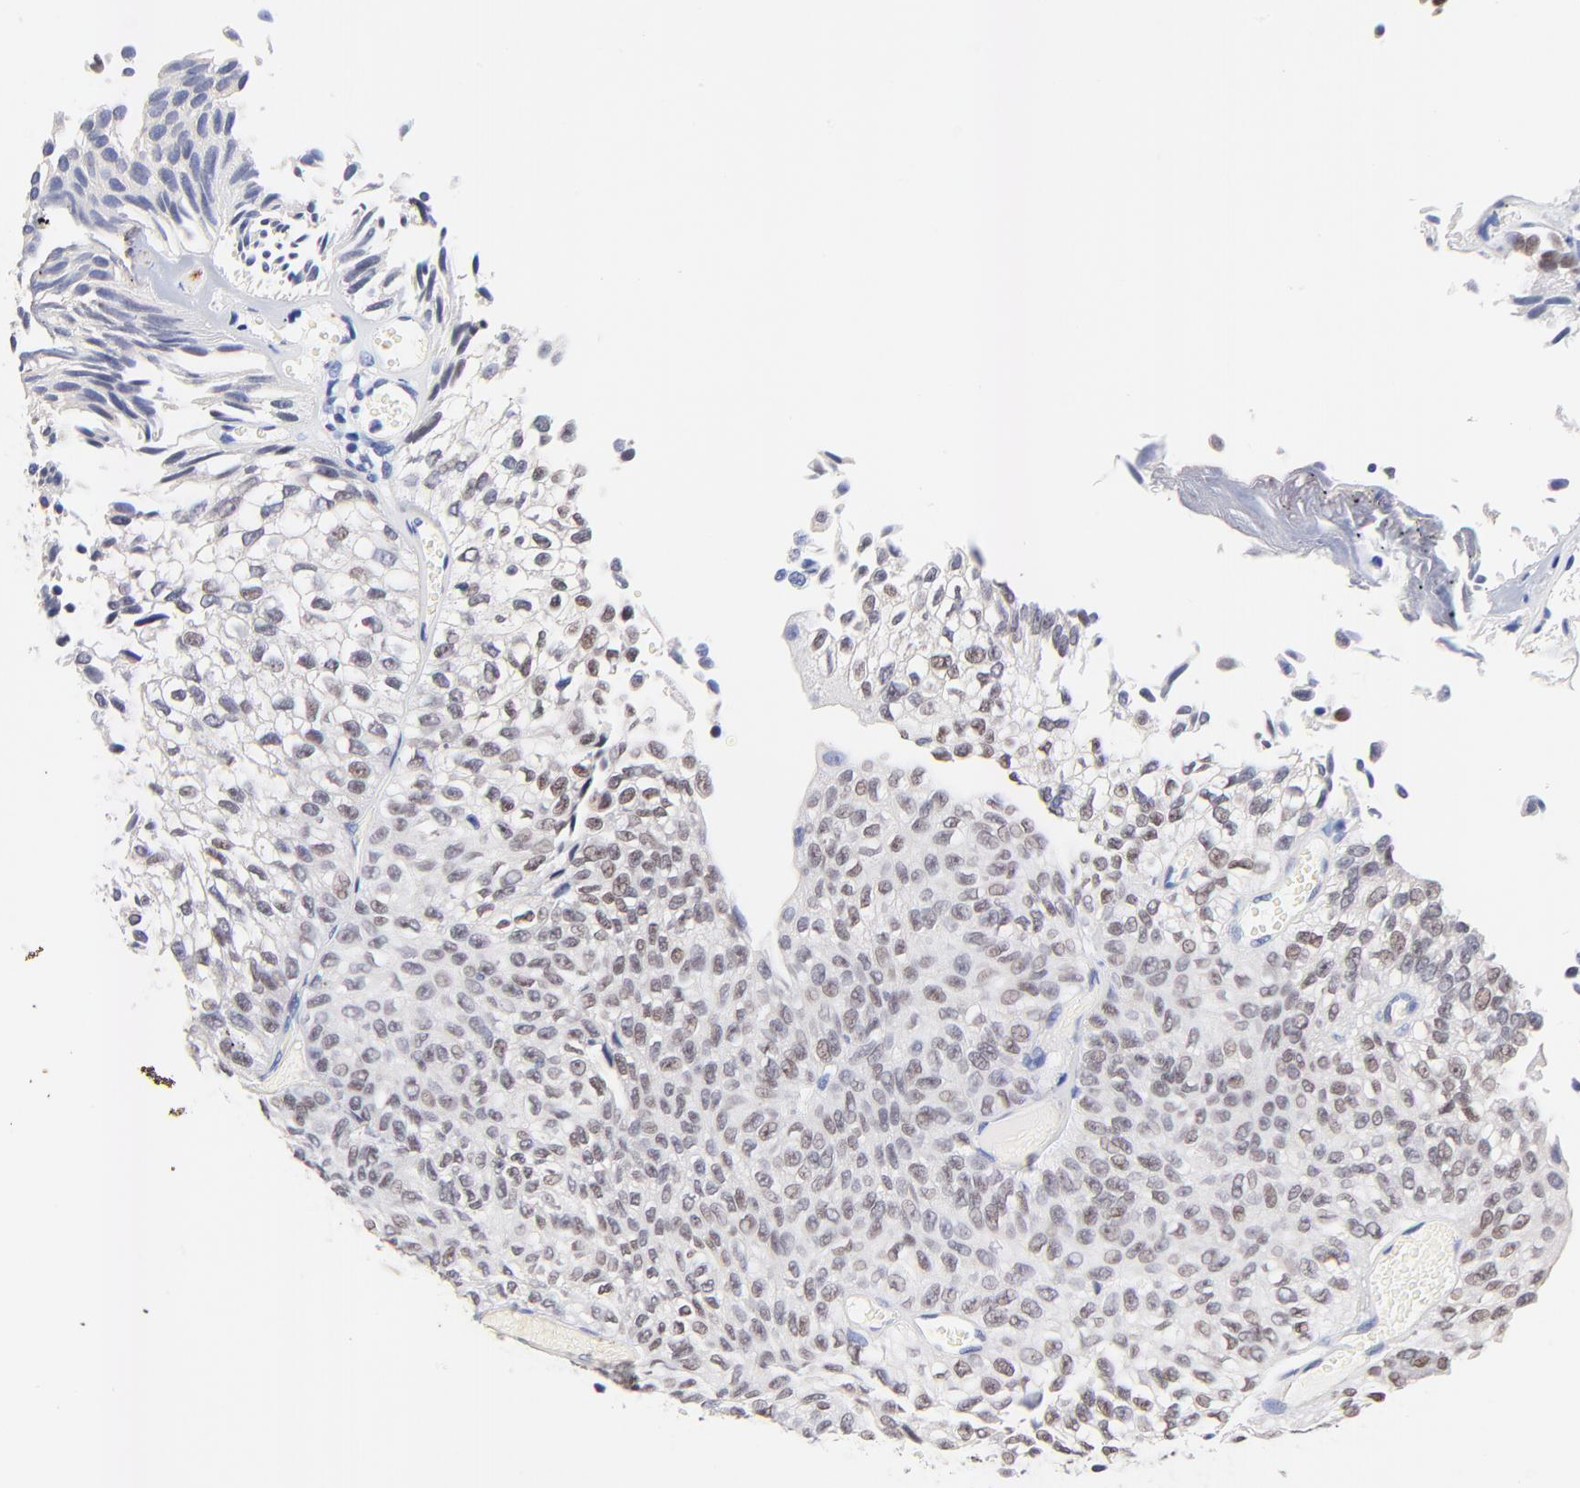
{"staining": {"intensity": "weak", "quantity": ">75%", "location": "nuclear"}, "tissue": "urothelial cancer", "cell_type": "Tumor cells", "image_type": "cancer", "snomed": [{"axis": "morphology", "description": "Urothelial carcinoma, Low grade"}, {"axis": "topography", "description": "Urinary bladder"}], "caption": "Immunohistochemistry (IHC) histopathology image of human urothelial carcinoma (low-grade) stained for a protein (brown), which displays low levels of weak nuclear staining in about >75% of tumor cells.", "gene": "FAM117B", "patient": {"sex": "male", "age": 76}}